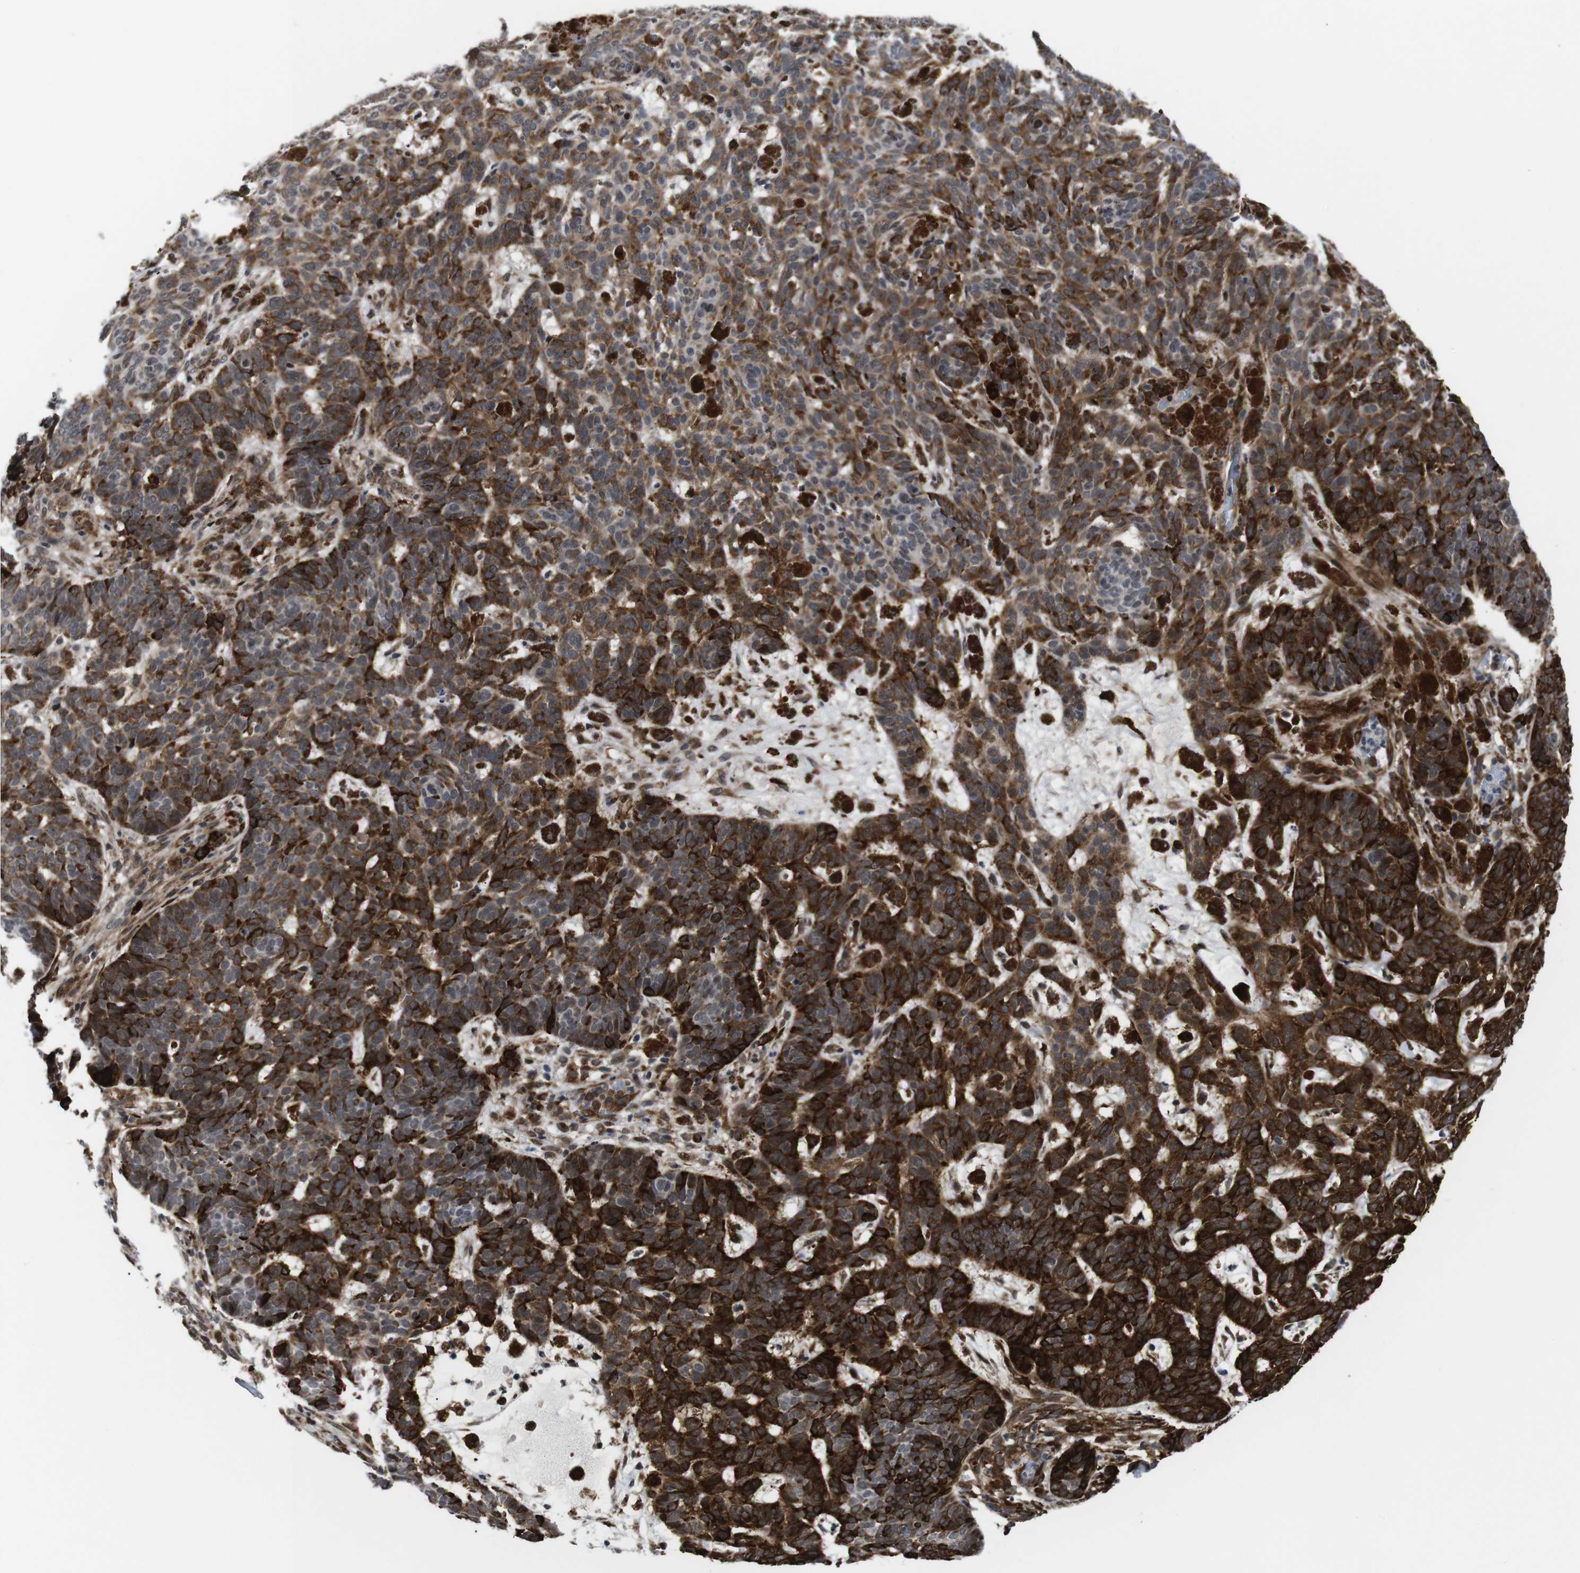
{"staining": {"intensity": "strong", "quantity": ">75%", "location": "cytoplasmic/membranous"}, "tissue": "skin cancer", "cell_type": "Tumor cells", "image_type": "cancer", "snomed": [{"axis": "morphology", "description": "Basal cell carcinoma"}, {"axis": "topography", "description": "Skin"}], "caption": "This is a photomicrograph of IHC staining of skin cancer, which shows strong expression in the cytoplasmic/membranous of tumor cells.", "gene": "EIF4G1", "patient": {"sex": "male", "age": 85}}